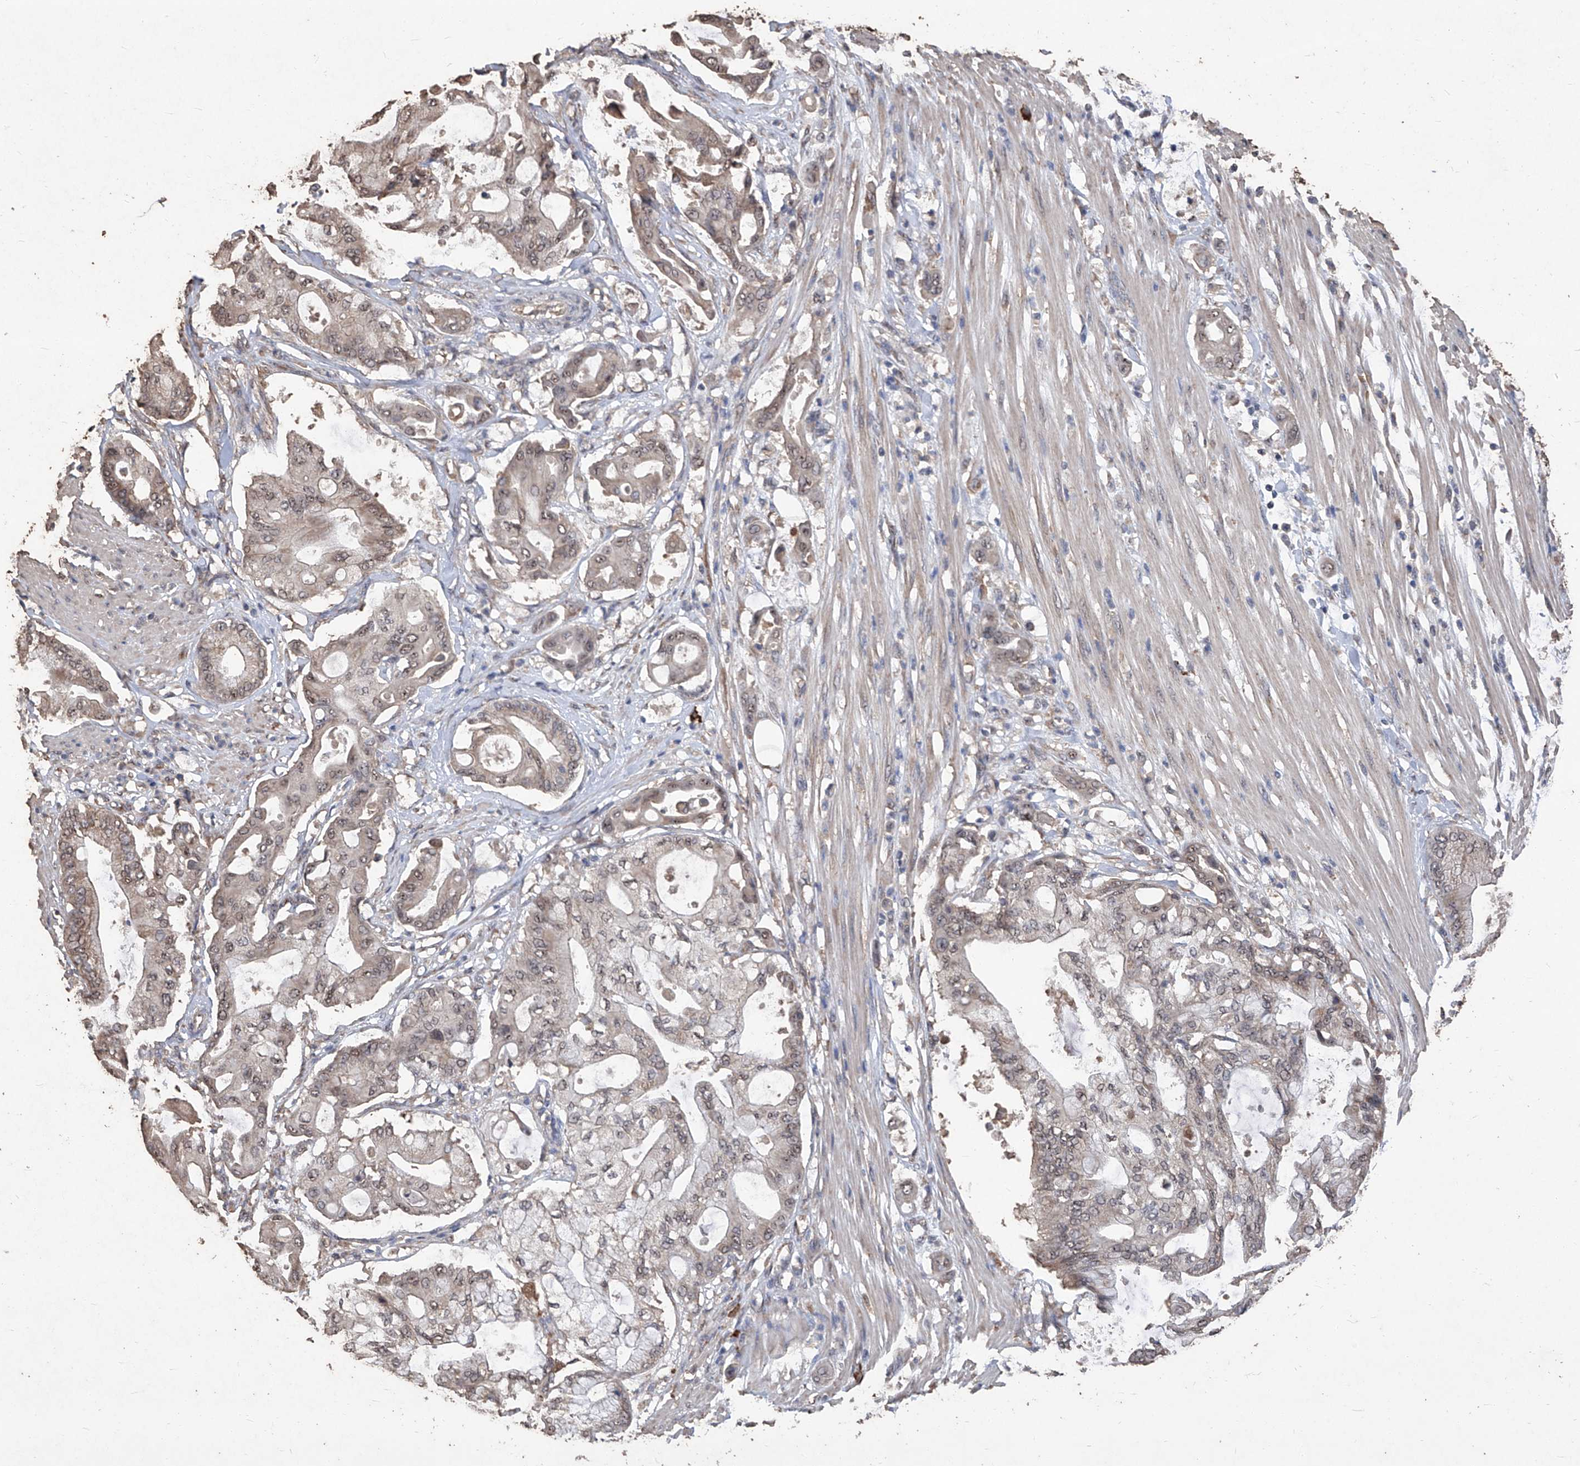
{"staining": {"intensity": "weak", "quantity": ">75%", "location": "cytoplasmic/membranous,nuclear"}, "tissue": "pancreatic cancer", "cell_type": "Tumor cells", "image_type": "cancer", "snomed": [{"axis": "morphology", "description": "Adenocarcinoma, NOS"}, {"axis": "morphology", "description": "Adenocarcinoma, metastatic, NOS"}, {"axis": "topography", "description": "Lymph node"}, {"axis": "topography", "description": "Pancreas"}, {"axis": "topography", "description": "Duodenum"}], "caption": "Weak cytoplasmic/membranous and nuclear protein expression is identified in approximately >75% of tumor cells in adenocarcinoma (pancreatic). (Stains: DAB (3,3'-diaminobenzidine) in brown, nuclei in blue, Microscopy: brightfield microscopy at high magnification).", "gene": "EML1", "patient": {"sex": "female", "age": 64}}